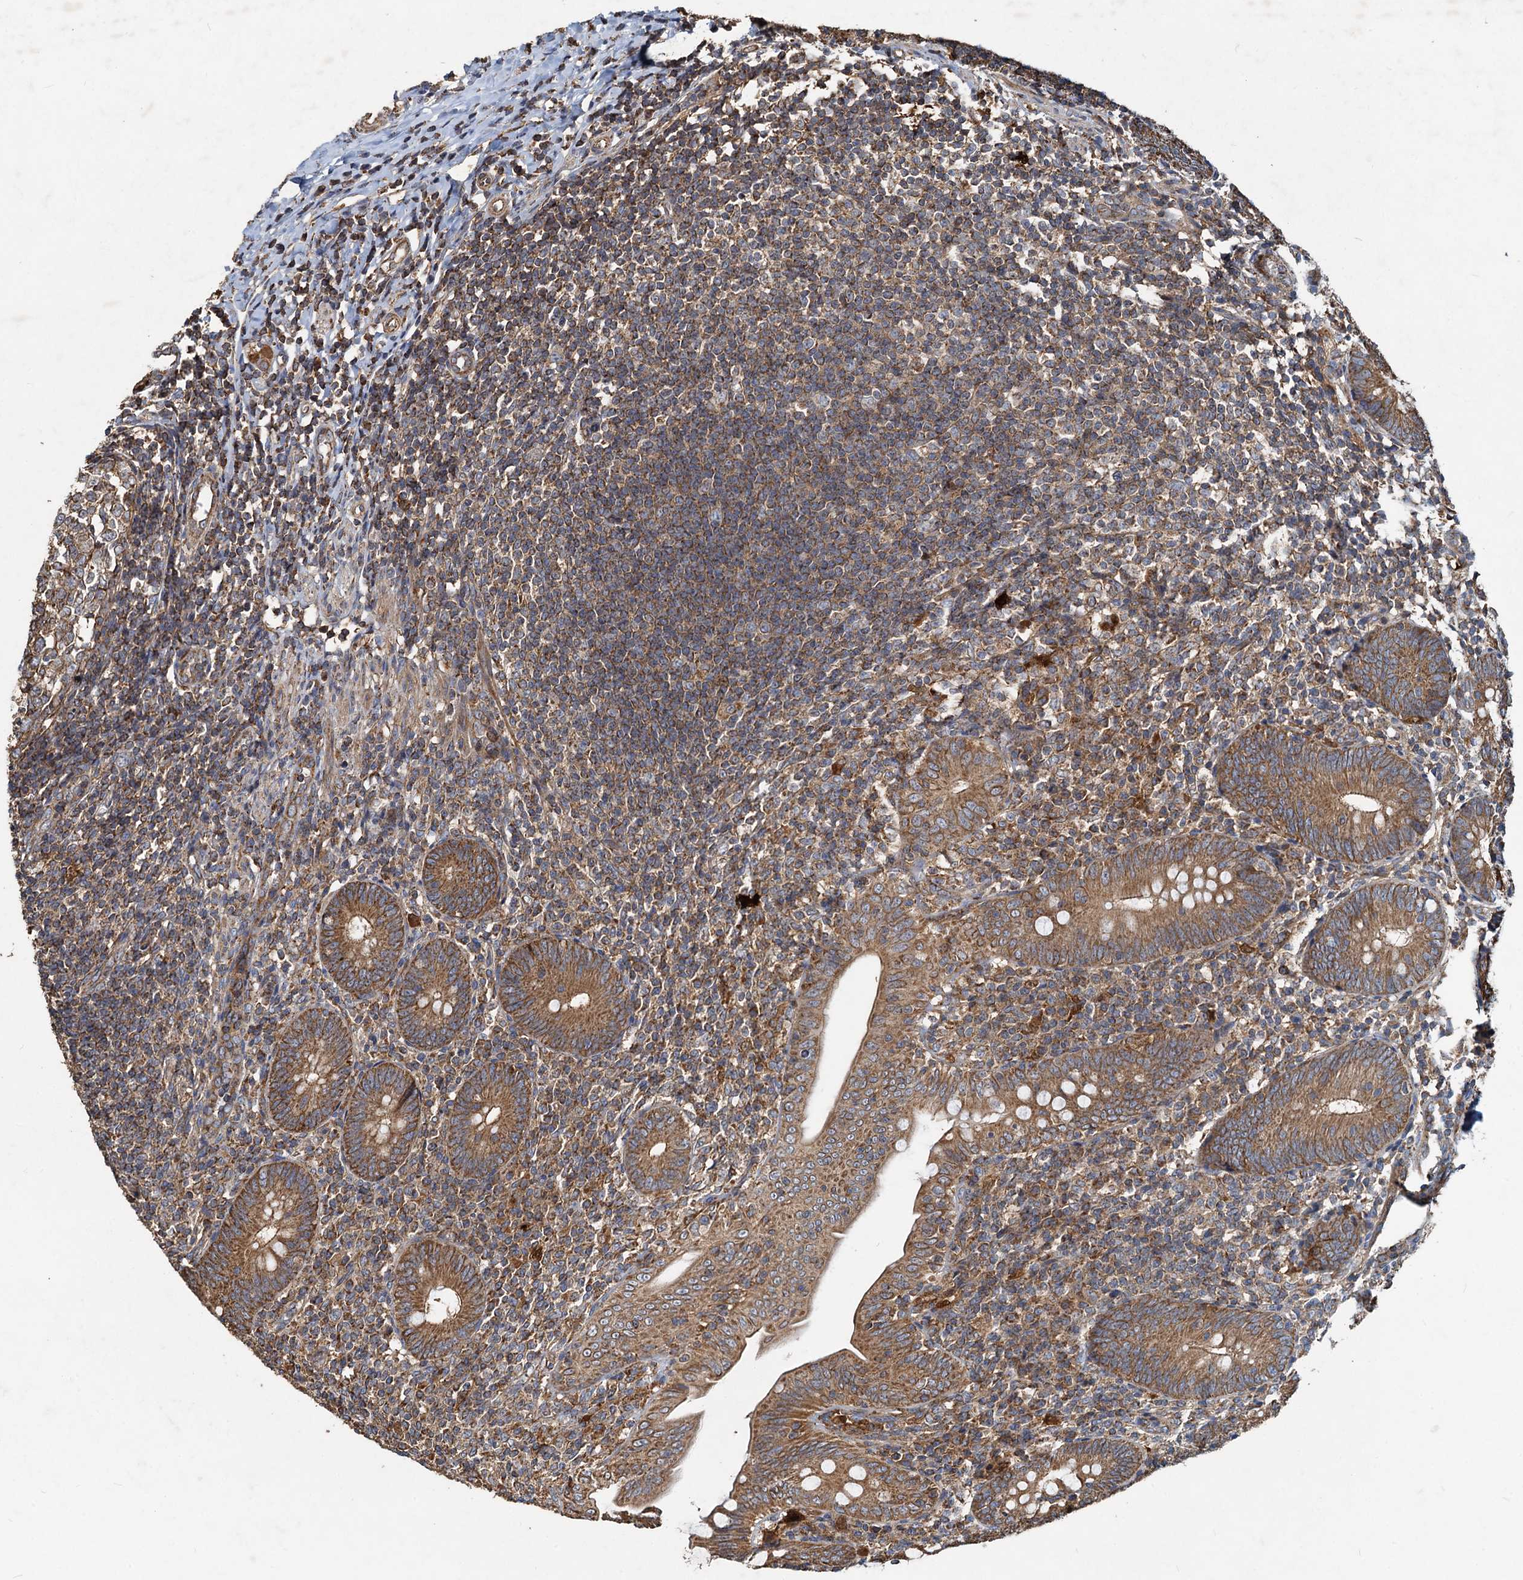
{"staining": {"intensity": "moderate", "quantity": ">75%", "location": "cytoplasmic/membranous"}, "tissue": "appendix", "cell_type": "Glandular cells", "image_type": "normal", "snomed": [{"axis": "morphology", "description": "Normal tissue, NOS"}, {"axis": "topography", "description": "Appendix"}], "caption": "Glandular cells reveal medium levels of moderate cytoplasmic/membranous staining in approximately >75% of cells in benign human appendix.", "gene": "SDS", "patient": {"sex": "male", "age": 14}}